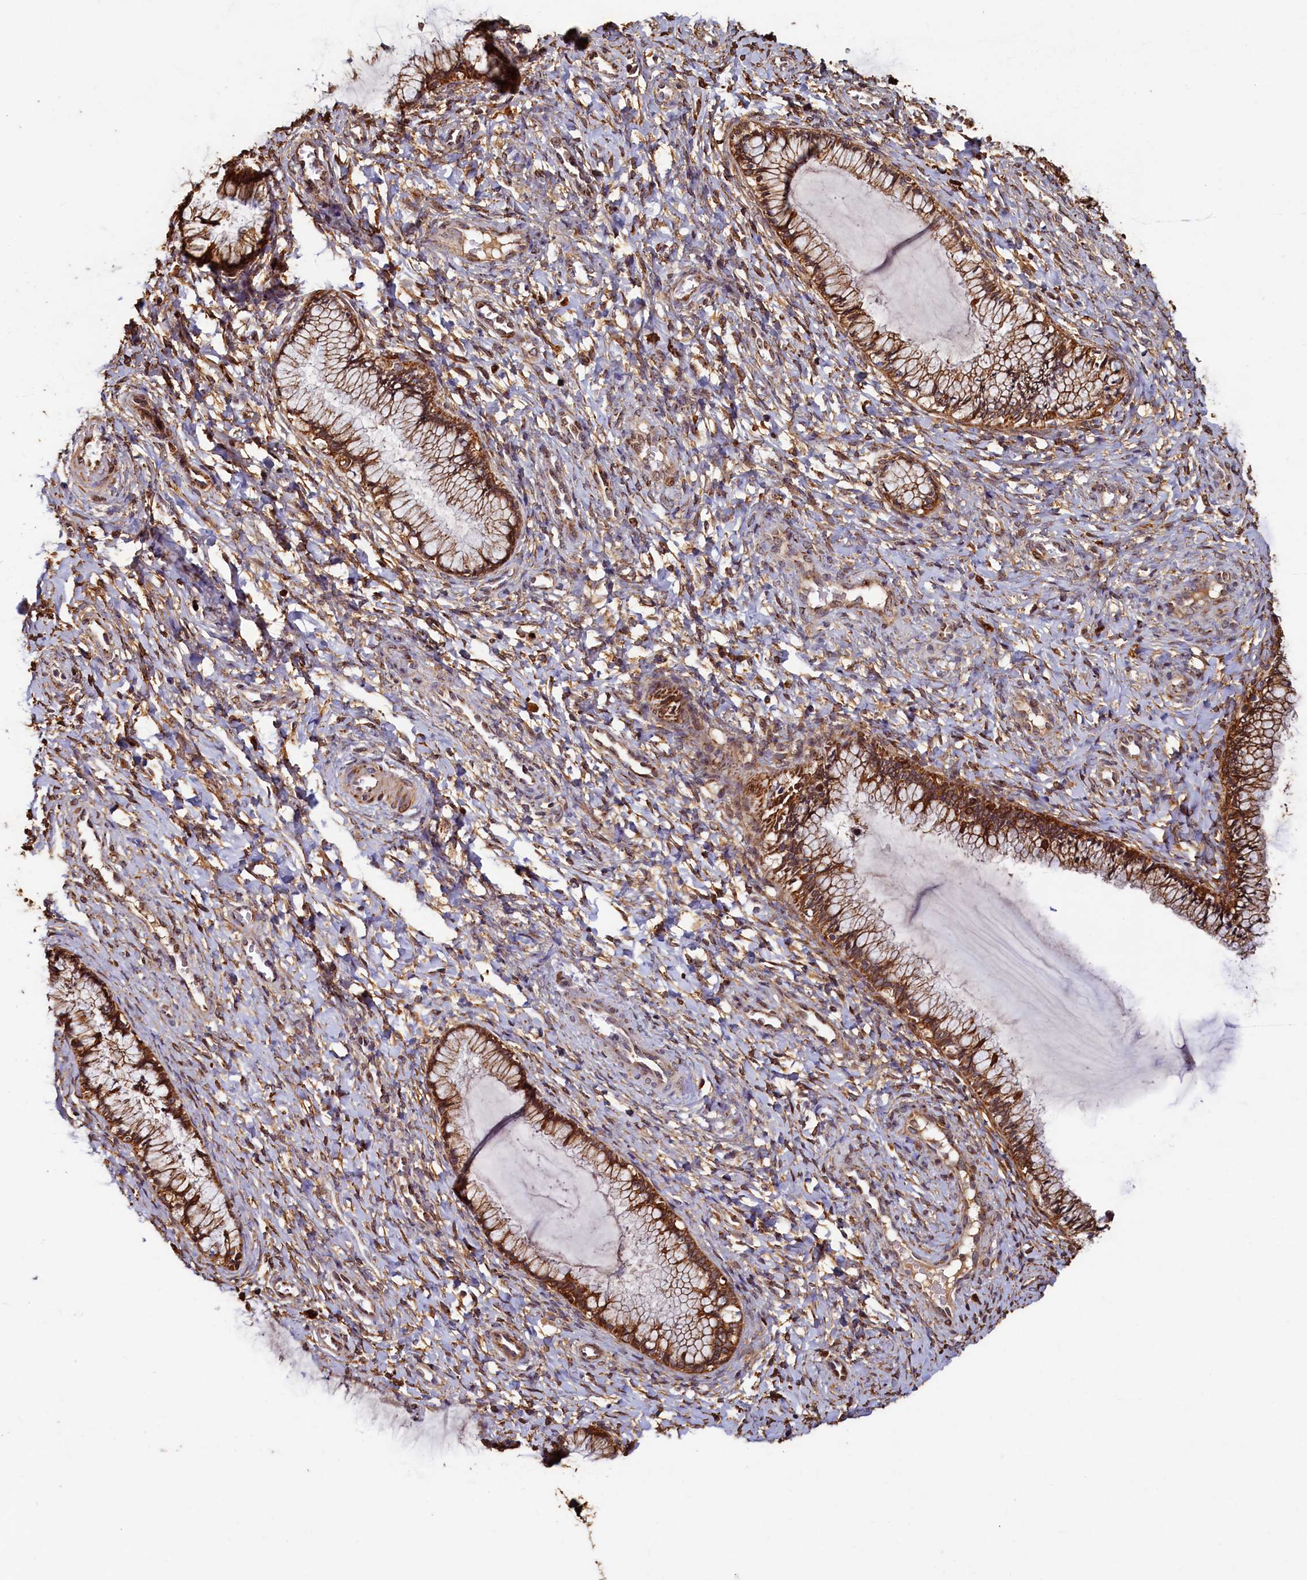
{"staining": {"intensity": "moderate", "quantity": ">75%", "location": "cytoplasmic/membranous"}, "tissue": "cervix", "cell_type": "Glandular cells", "image_type": "normal", "snomed": [{"axis": "morphology", "description": "Normal tissue, NOS"}, {"axis": "morphology", "description": "Adenocarcinoma, NOS"}, {"axis": "topography", "description": "Cervix"}], "caption": "A brown stain shows moderate cytoplasmic/membranous staining of a protein in glandular cells of unremarkable human cervix.", "gene": "NCKAP5L", "patient": {"sex": "female", "age": 29}}